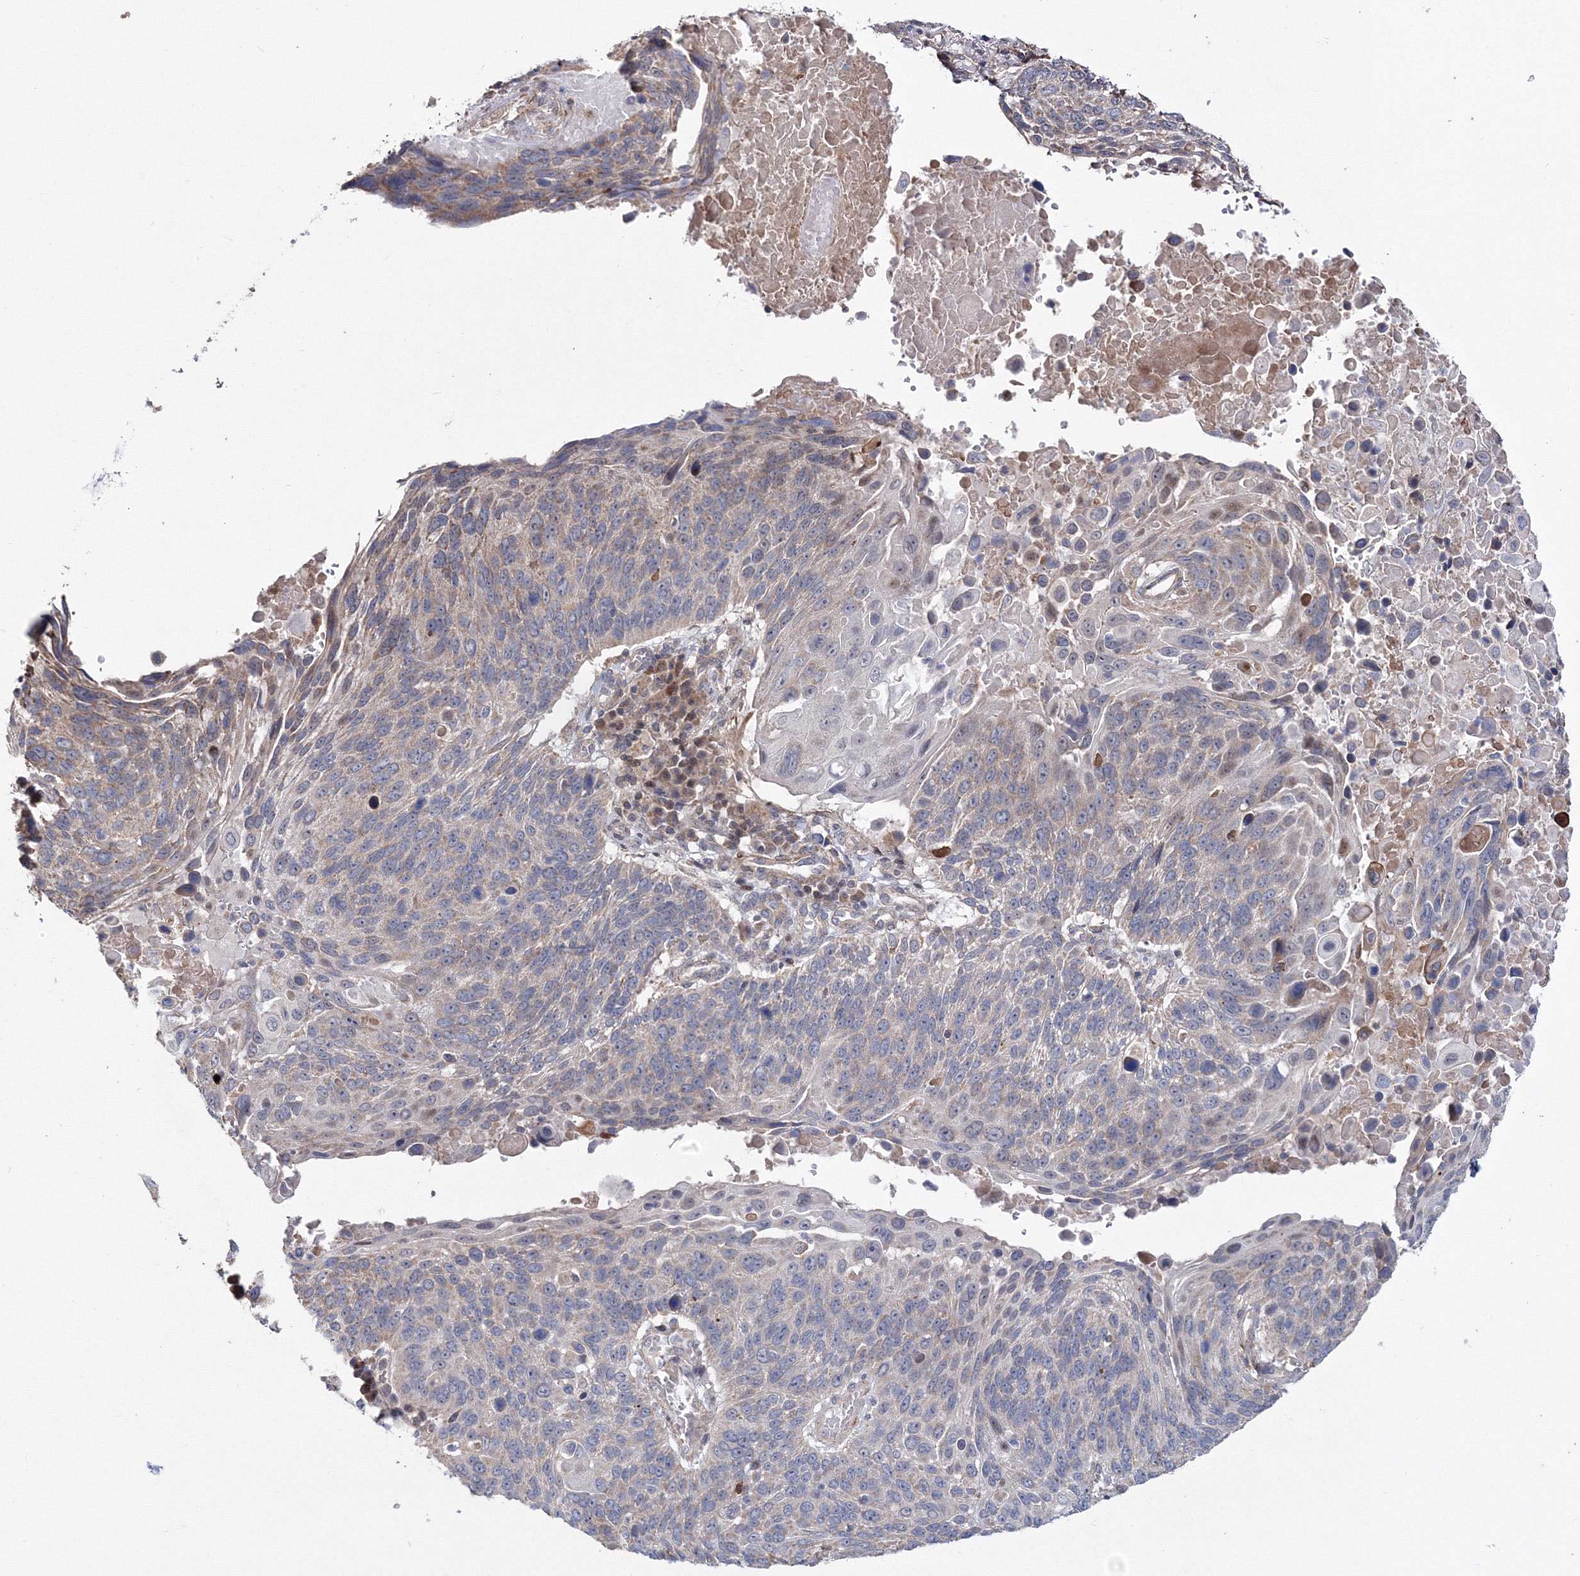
{"staining": {"intensity": "negative", "quantity": "none", "location": "none"}, "tissue": "lung cancer", "cell_type": "Tumor cells", "image_type": "cancer", "snomed": [{"axis": "morphology", "description": "Squamous cell carcinoma, NOS"}, {"axis": "topography", "description": "Lung"}], "caption": "High power microscopy micrograph of an immunohistochemistry photomicrograph of squamous cell carcinoma (lung), revealing no significant staining in tumor cells. (DAB (3,3'-diaminobenzidine) immunohistochemistry visualized using brightfield microscopy, high magnification).", "gene": "PPP2R2B", "patient": {"sex": "male", "age": 66}}